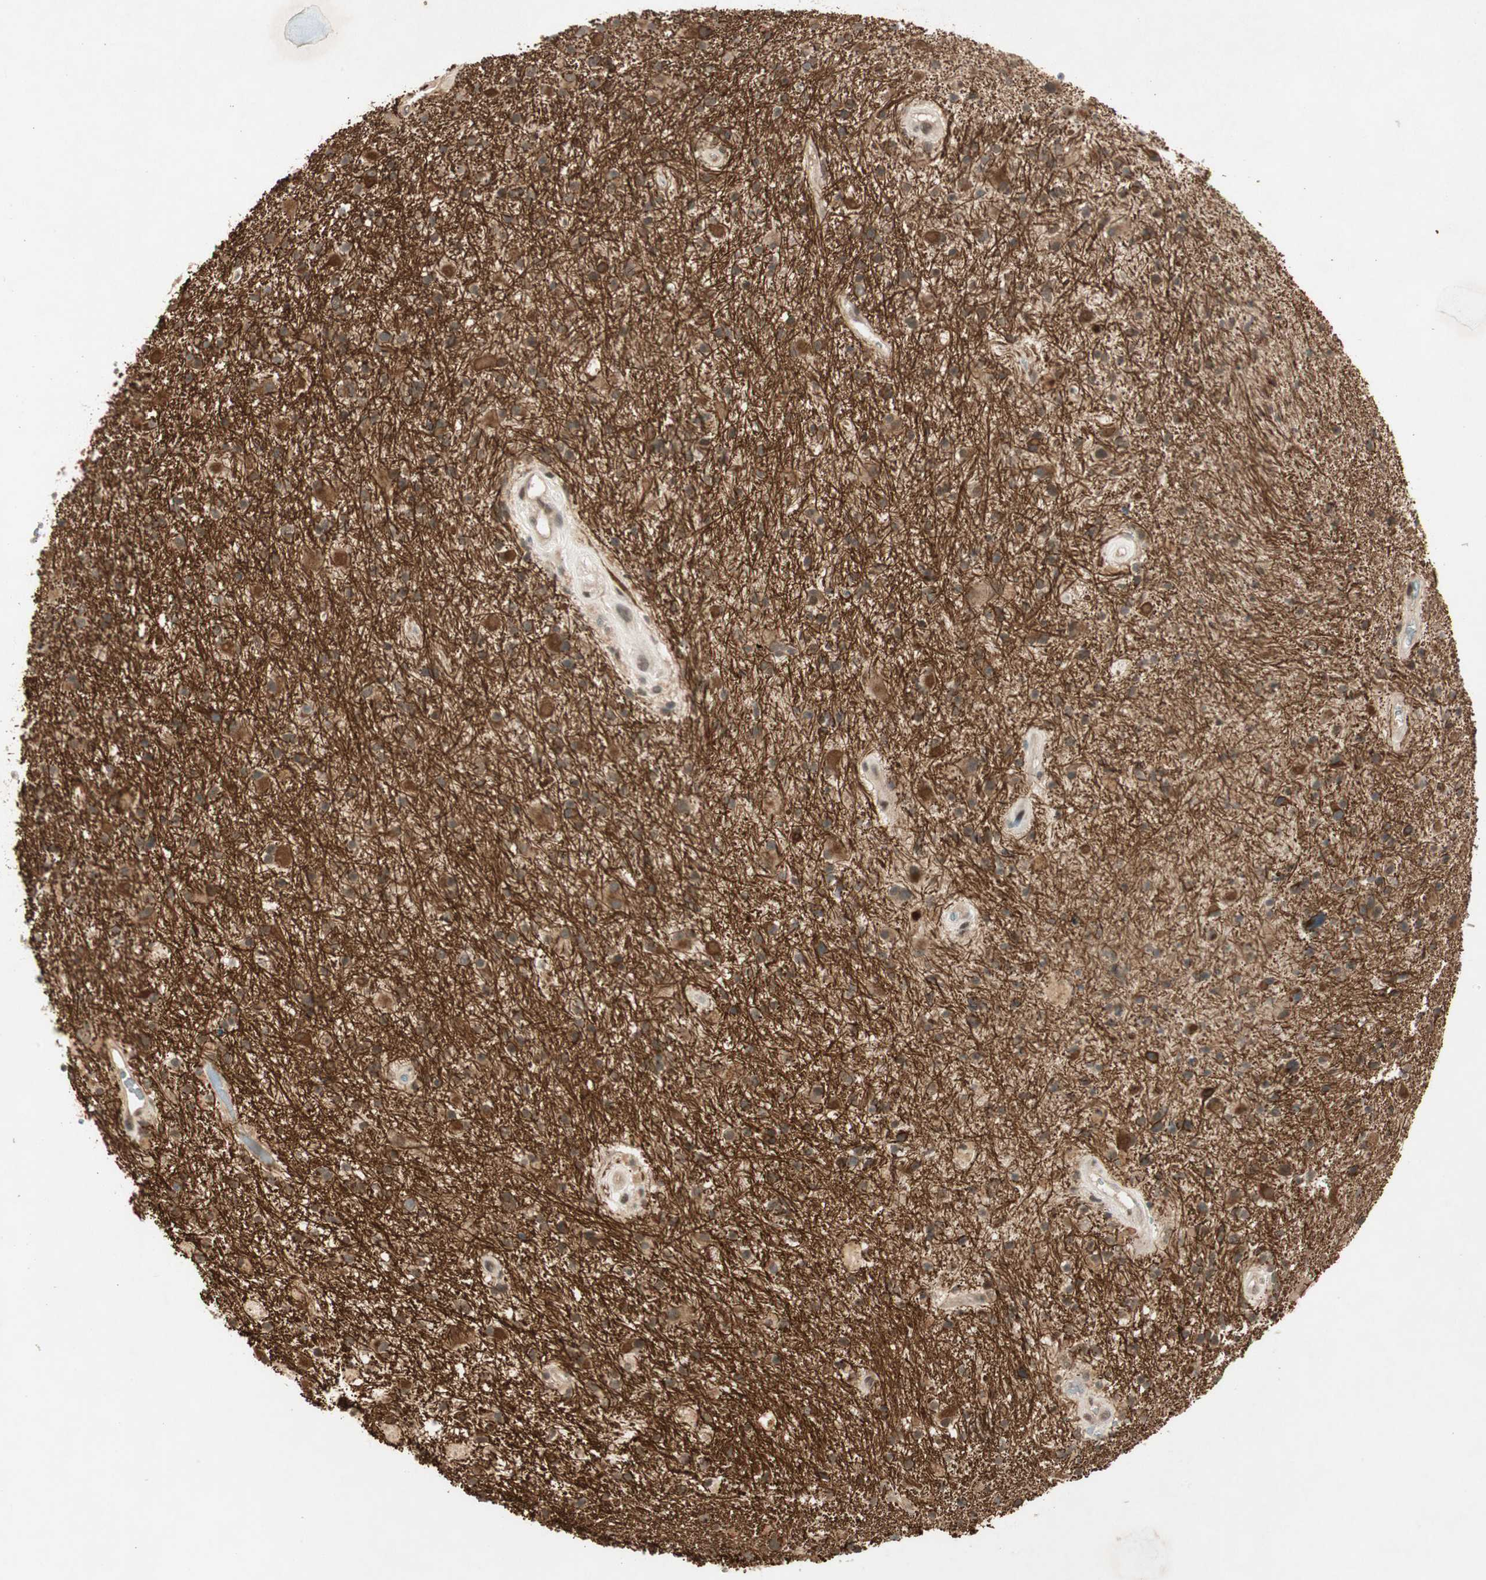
{"staining": {"intensity": "strong", "quantity": "<25%", "location": "cytoplasmic/membranous"}, "tissue": "glioma", "cell_type": "Tumor cells", "image_type": "cancer", "snomed": [{"axis": "morphology", "description": "Glioma, malignant, High grade"}, {"axis": "topography", "description": "Brain"}], "caption": "Human glioma stained with a protein marker shows strong staining in tumor cells.", "gene": "RNGTT", "patient": {"sex": "male", "age": 33}}